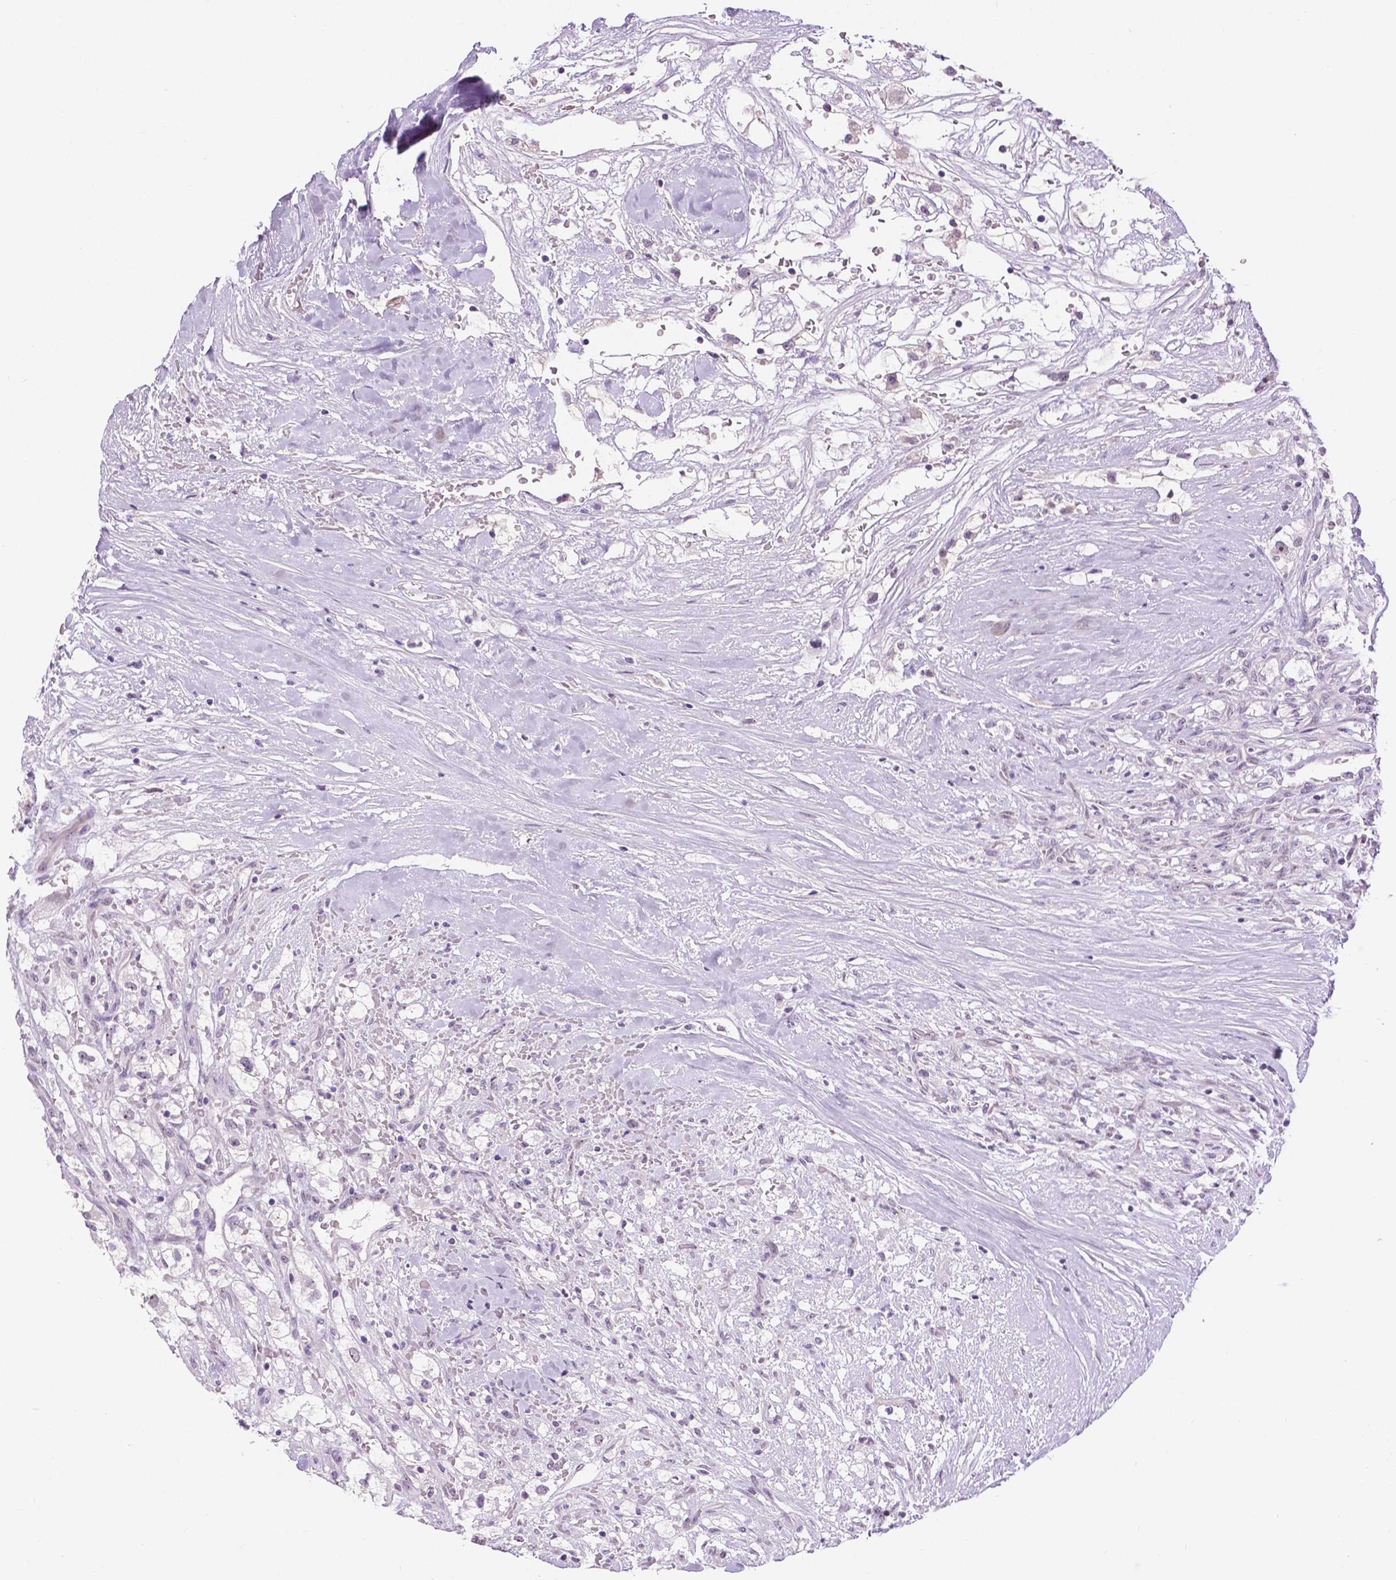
{"staining": {"intensity": "negative", "quantity": "none", "location": "none"}, "tissue": "renal cancer", "cell_type": "Tumor cells", "image_type": "cancer", "snomed": [{"axis": "morphology", "description": "Adenocarcinoma, NOS"}, {"axis": "topography", "description": "Kidney"}], "caption": "DAB immunohistochemical staining of human renal adenocarcinoma reveals no significant positivity in tumor cells.", "gene": "NHP2", "patient": {"sex": "male", "age": 59}}